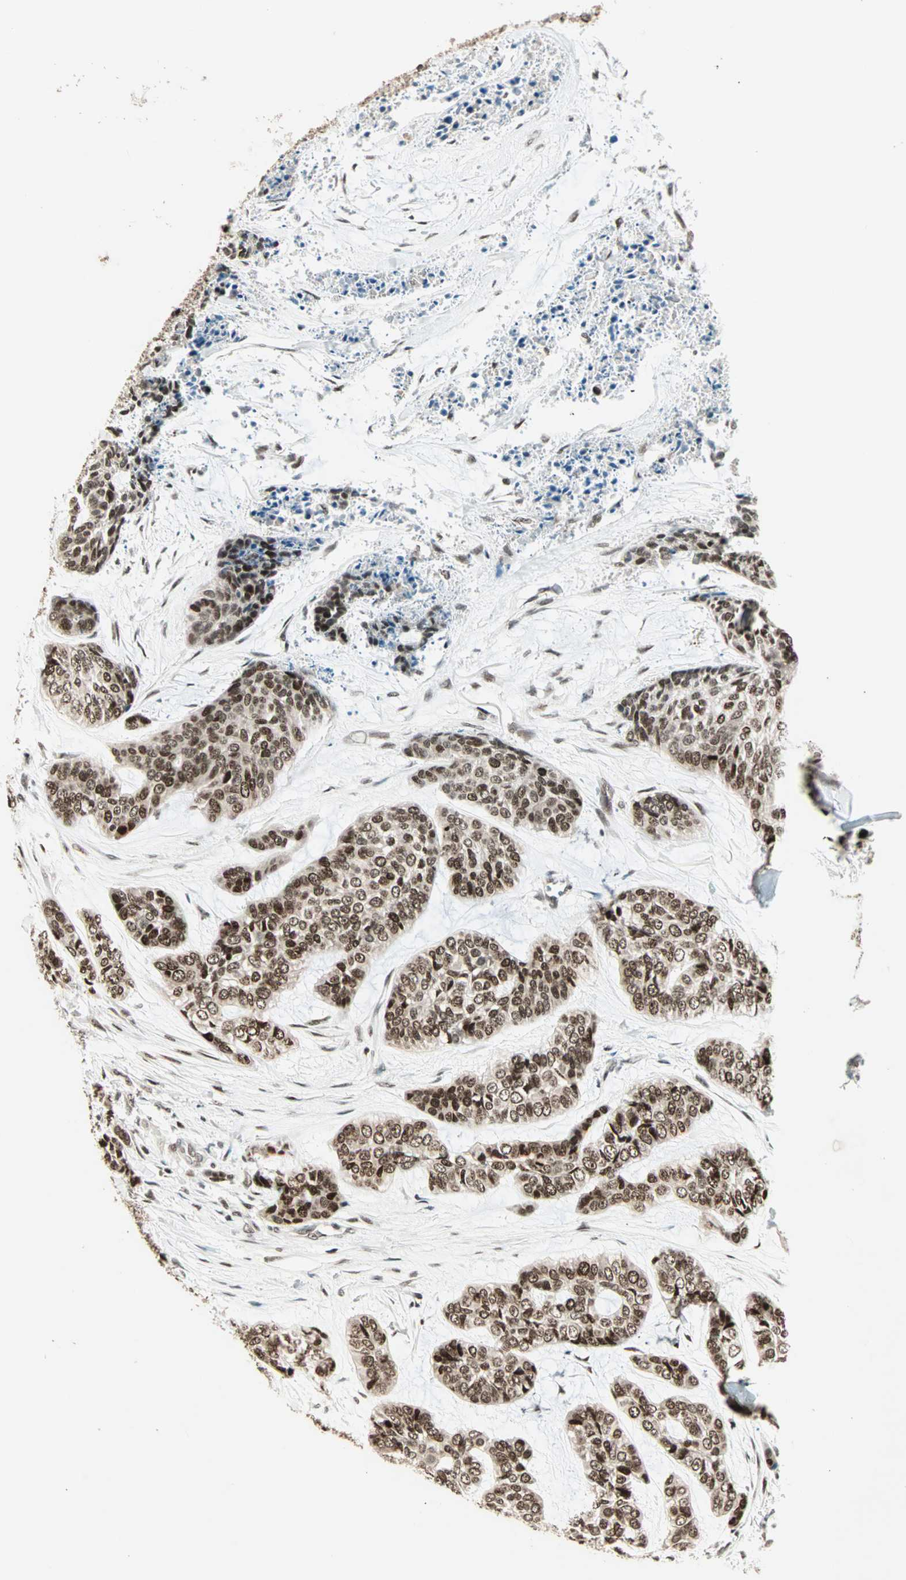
{"staining": {"intensity": "strong", "quantity": ">75%", "location": "nuclear"}, "tissue": "skin cancer", "cell_type": "Tumor cells", "image_type": "cancer", "snomed": [{"axis": "morphology", "description": "Basal cell carcinoma"}, {"axis": "topography", "description": "Skin"}], "caption": "High-power microscopy captured an immunohistochemistry (IHC) image of skin cancer, revealing strong nuclear positivity in approximately >75% of tumor cells.", "gene": "MDC1", "patient": {"sex": "female", "age": 64}}